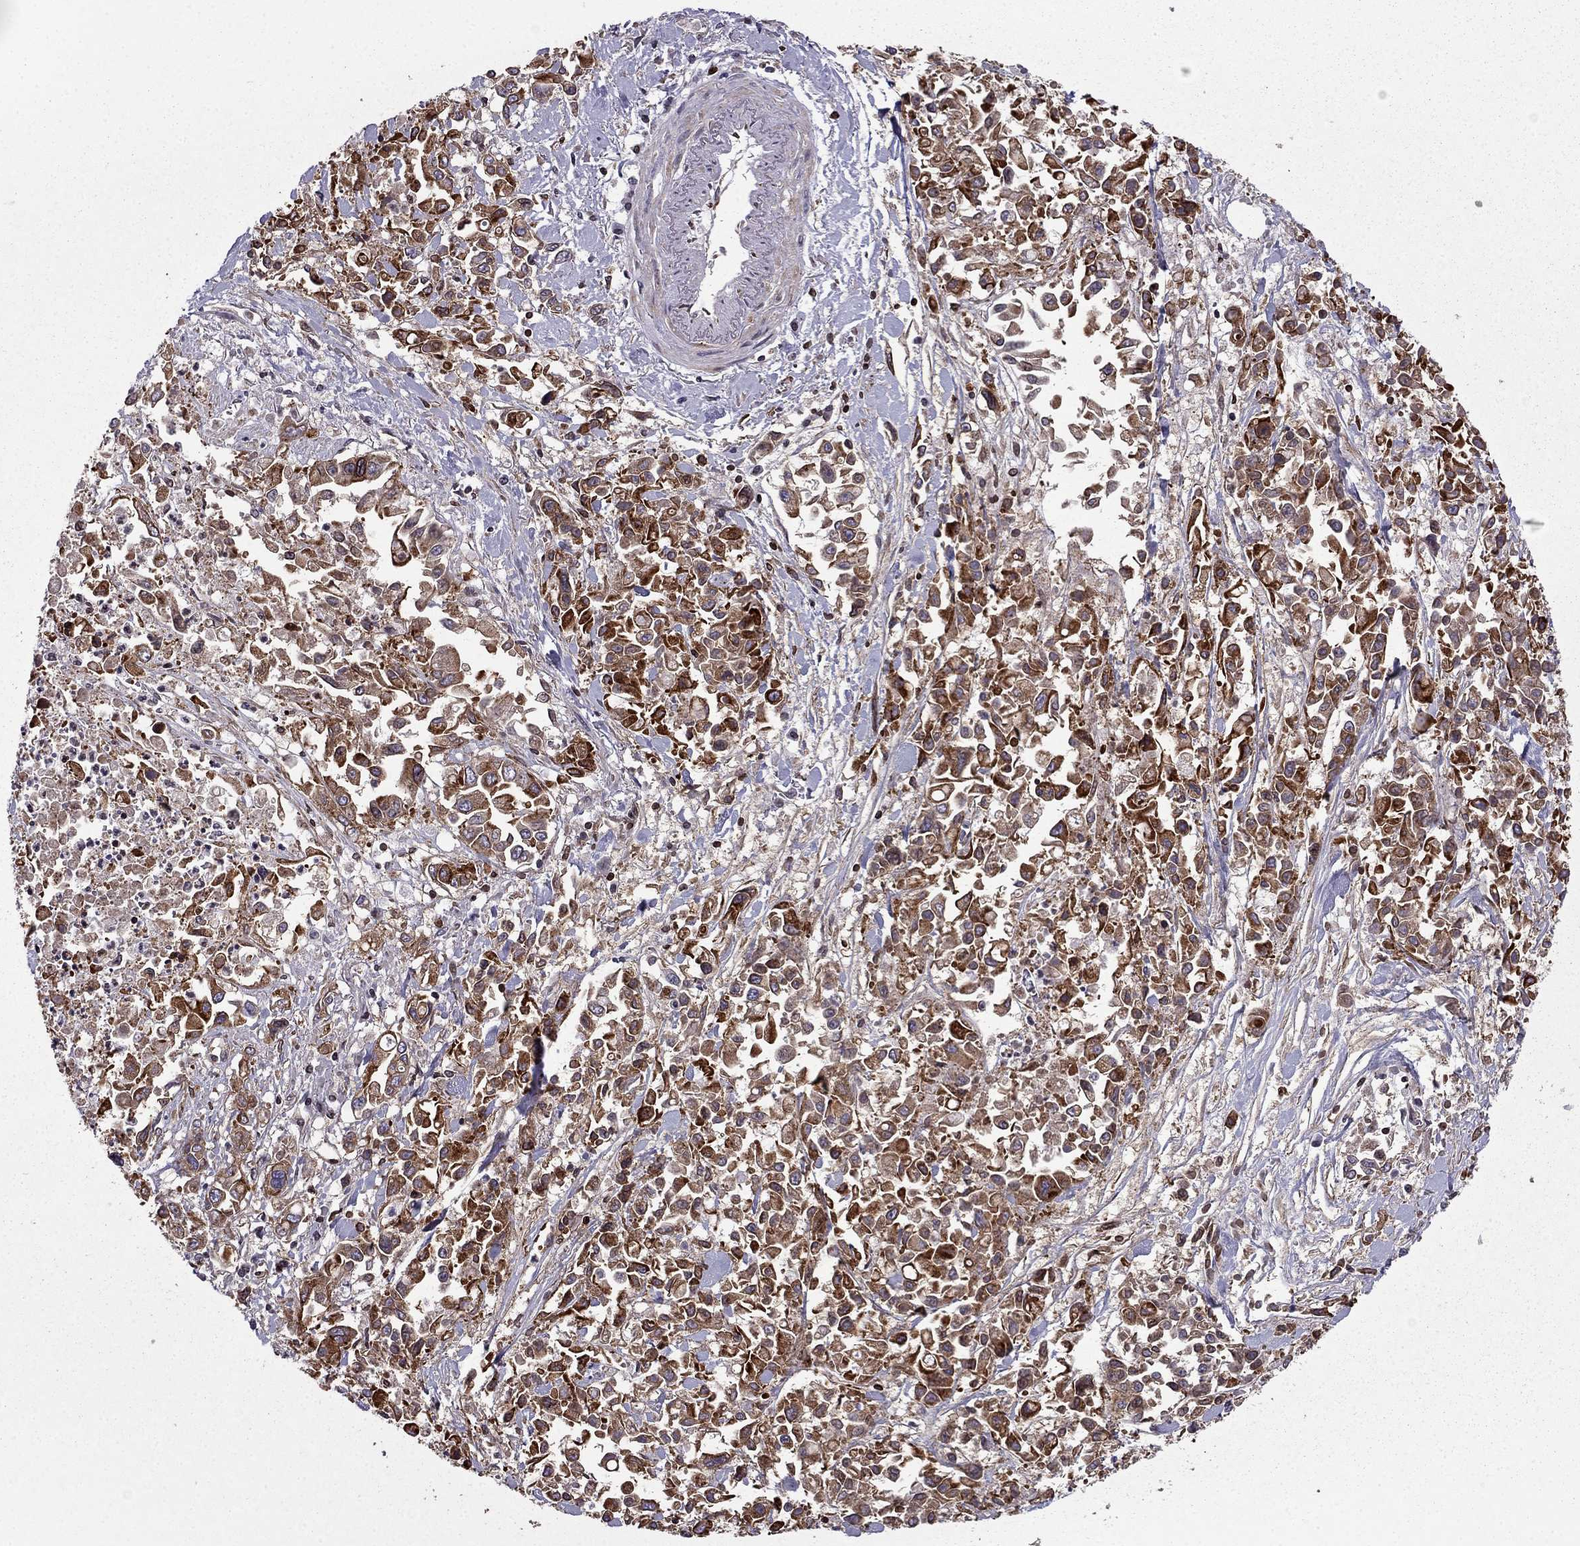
{"staining": {"intensity": "strong", "quantity": "25%-75%", "location": "cytoplasmic/membranous"}, "tissue": "pancreatic cancer", "cell_type": "Tumor cells", "image_type": "cancer", "snomed": [{"axis": "morphology", "description": "Adenocarcinoma, NOS"}, {"axis": "topography", "description": "Pancreas"}], "caption": "Strong cytoplasmic/membranous protein staining is present in approximately 25%-75% of tumor cells in pancreatic adenocarcinoma. (DAB IHC with brightfield microscopy, high magnification).", "gene": "CDC42BPA", "patient": {"sex": "female", "age": 83}}